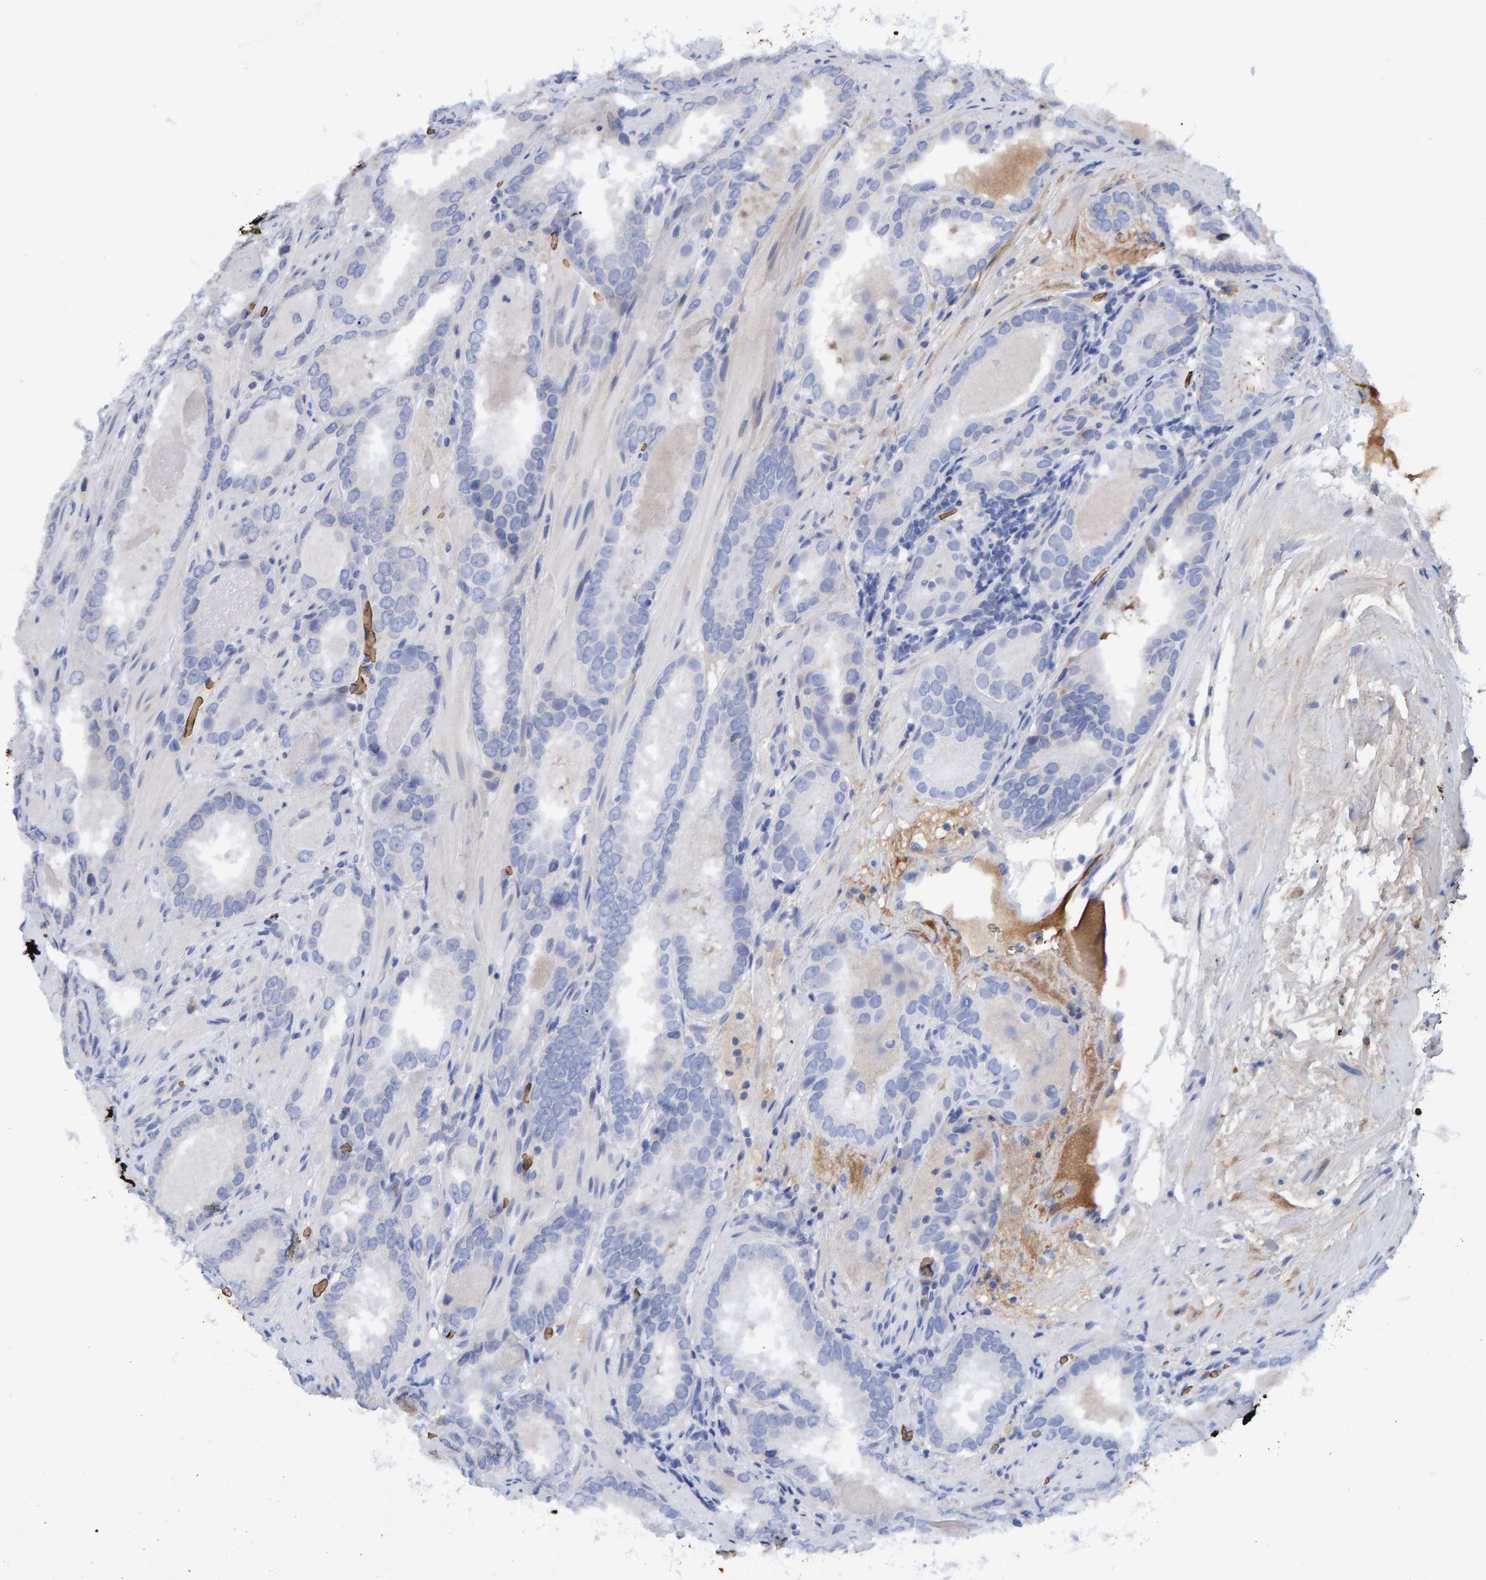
{"staining": {"intensity": "negative", "quantity": "none", "location": "none"}, "tissue": "prostate cancer", "cell_type": "Tumor cells", "image_type": "cancer", "snomed": [{"axis": "morphology", "description": "Adenocarcinoma, Low grade"}, {"axis": "topography", "description": "Prostate"}], "caption": "A micrograph of prostate cancer (adenocarcinoma (low-grade)) stained for a protein exhibits no brown staining in tumor cells.", "gene": "VPS9D1", "patient": {"sex": "male", "age": 51}}